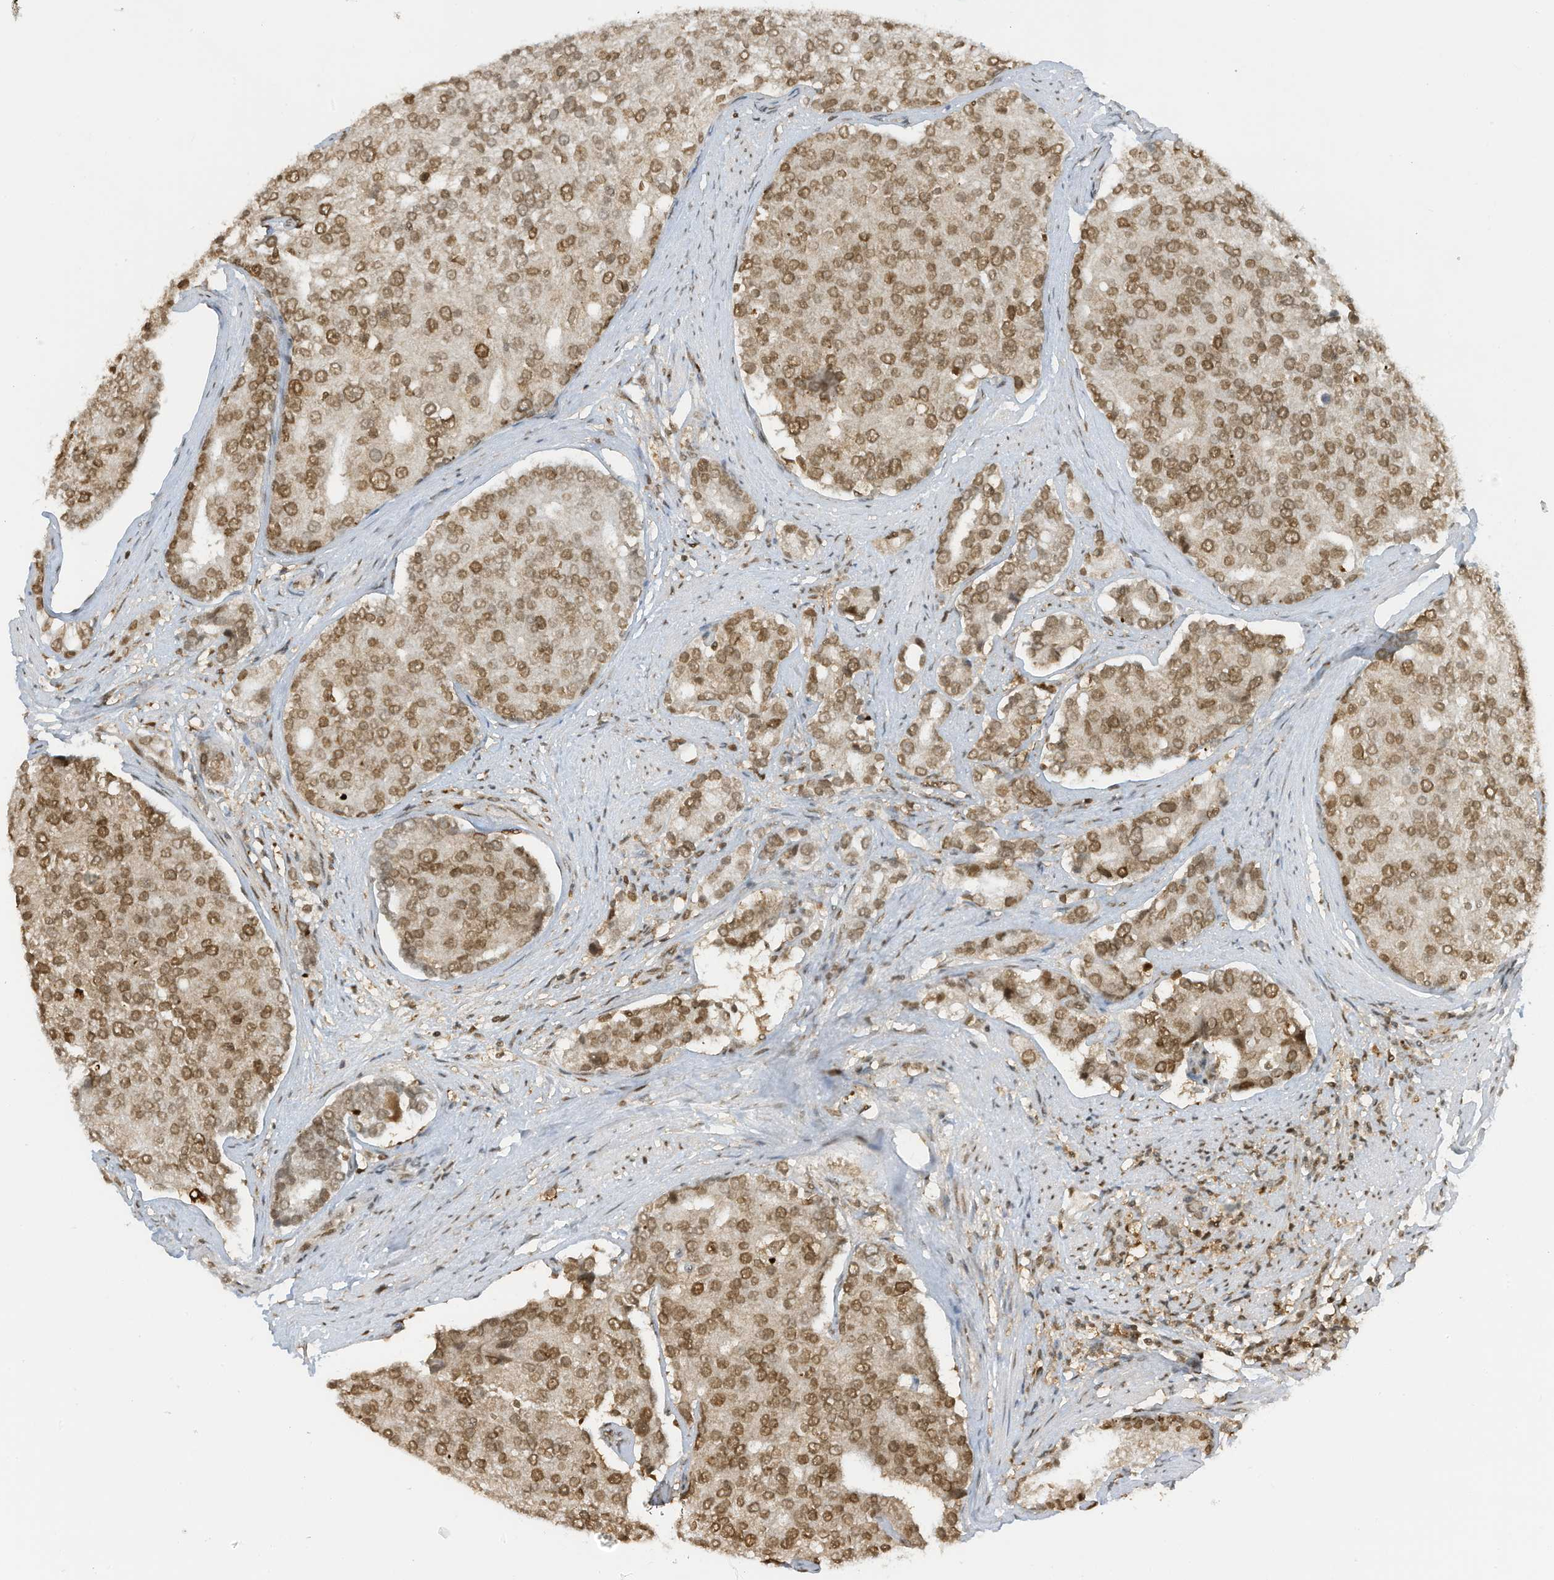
{"staining": {"intensity": "moderate", "quantity": ">75%", "location": "nuclear"}, "tissue": "prostate cancer", "cell_type": "Tumor cells", "image_type": "cancer", "snomed": [{"axis": "morphology", "description": "Adenocarcinoma, High grade"}, {"axis": "topography", "description": "Prostate"}], "caption": "High-grade adenocarcinoma (prostate) stained for a protein exhibits moderate nuclear positivity in tumor cells. (IHC, brightfield microscopy, high magnification).", "gene": "KPNB1", "patient": {"sex": "male", "age": 50}}